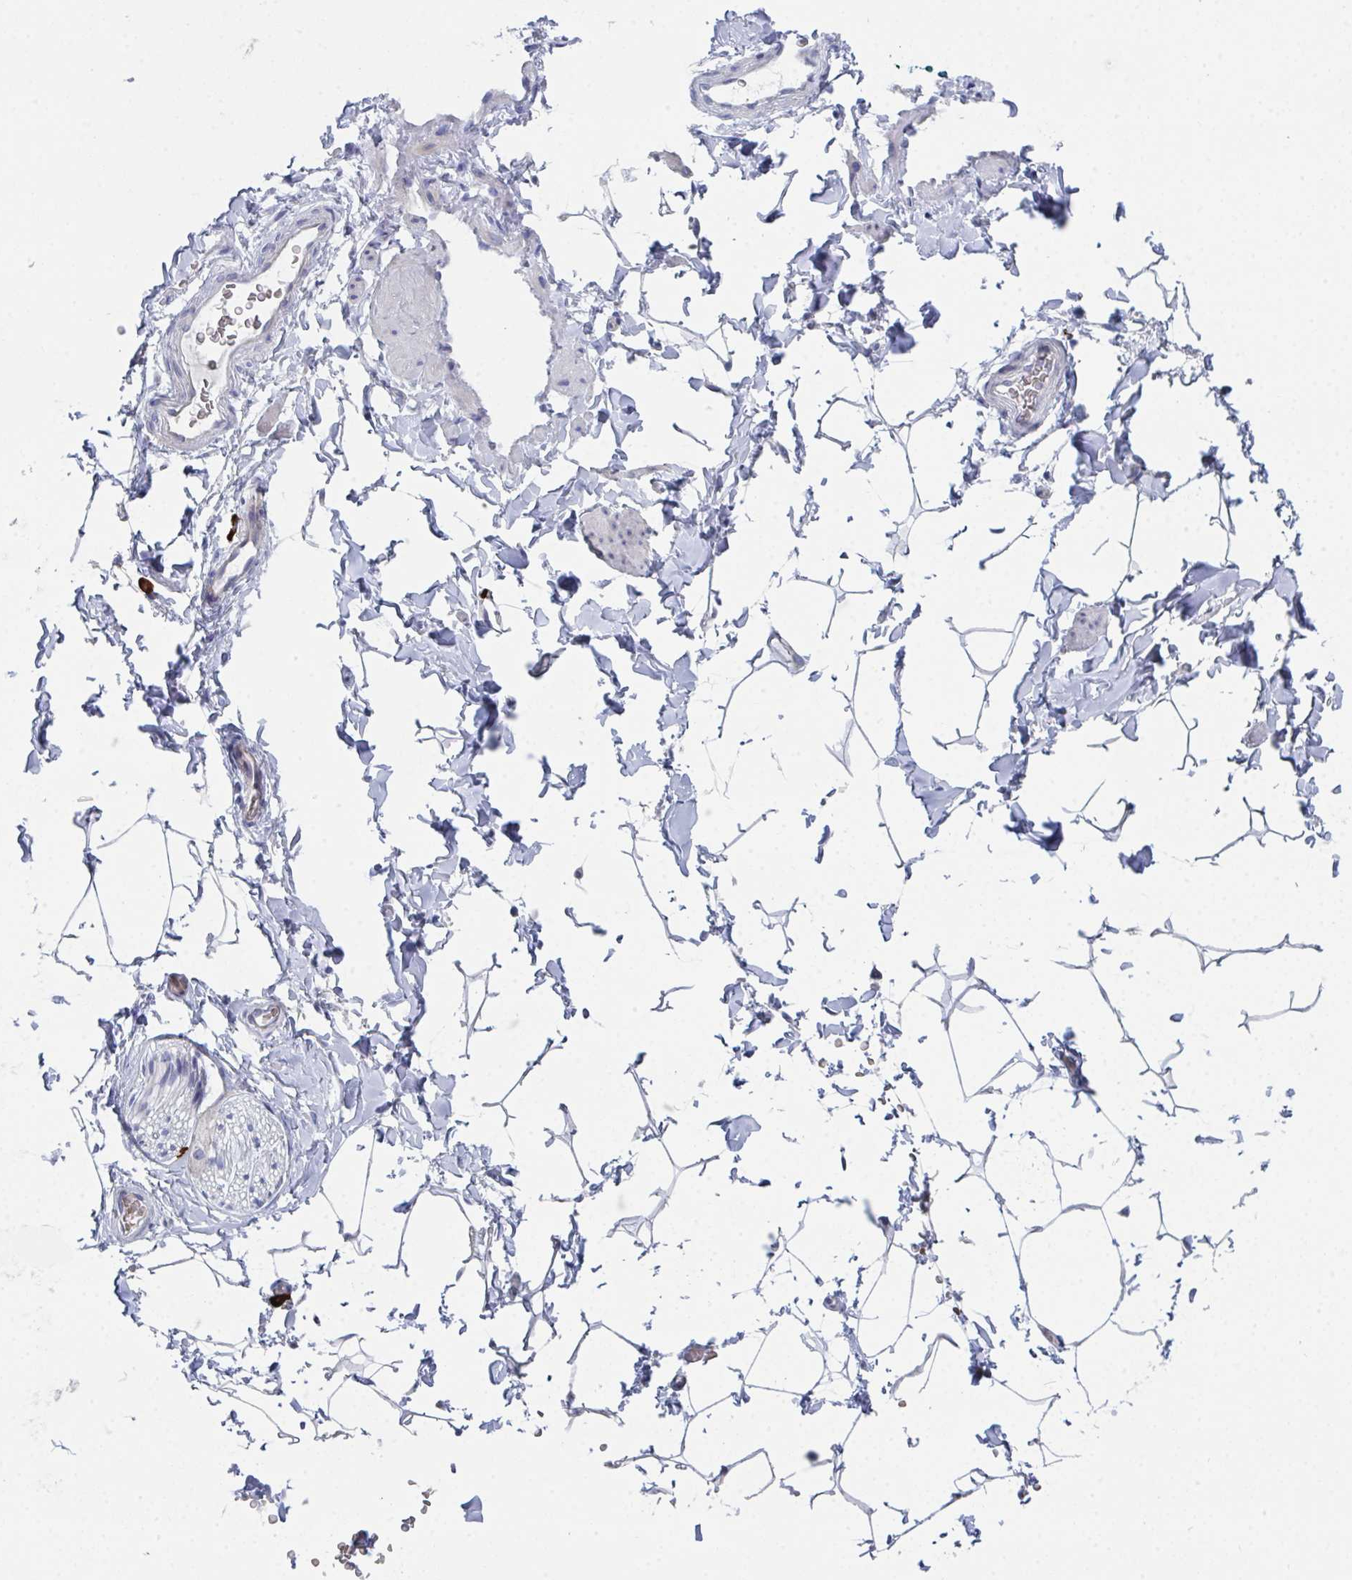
{"staining": {"intensity": "negative", "quantity": "none", "location": "none"}, "tissue": "adipose tissue", "cell_type": "Adipocytes", "image_type": "normal", "snomed": [{"axis": "morphology", "description": "Normal tissue, NOS"}, {"axis": "topography", "description": "Epididymis"}, {"axis": "topography", "description": "Peripheral nerve tissue"}], "caption": "IHC photomicrograph of benign human adipose tissue stained for a protein (brown), which exhibits no staining in adipocytes. (DAB (3,3'-diaminobenzidine) immunohistochemistry (IHC) with hematoxylin counter stain).", "gene": "ZNF684", "patient": {"sex": "male", "age": 32}}